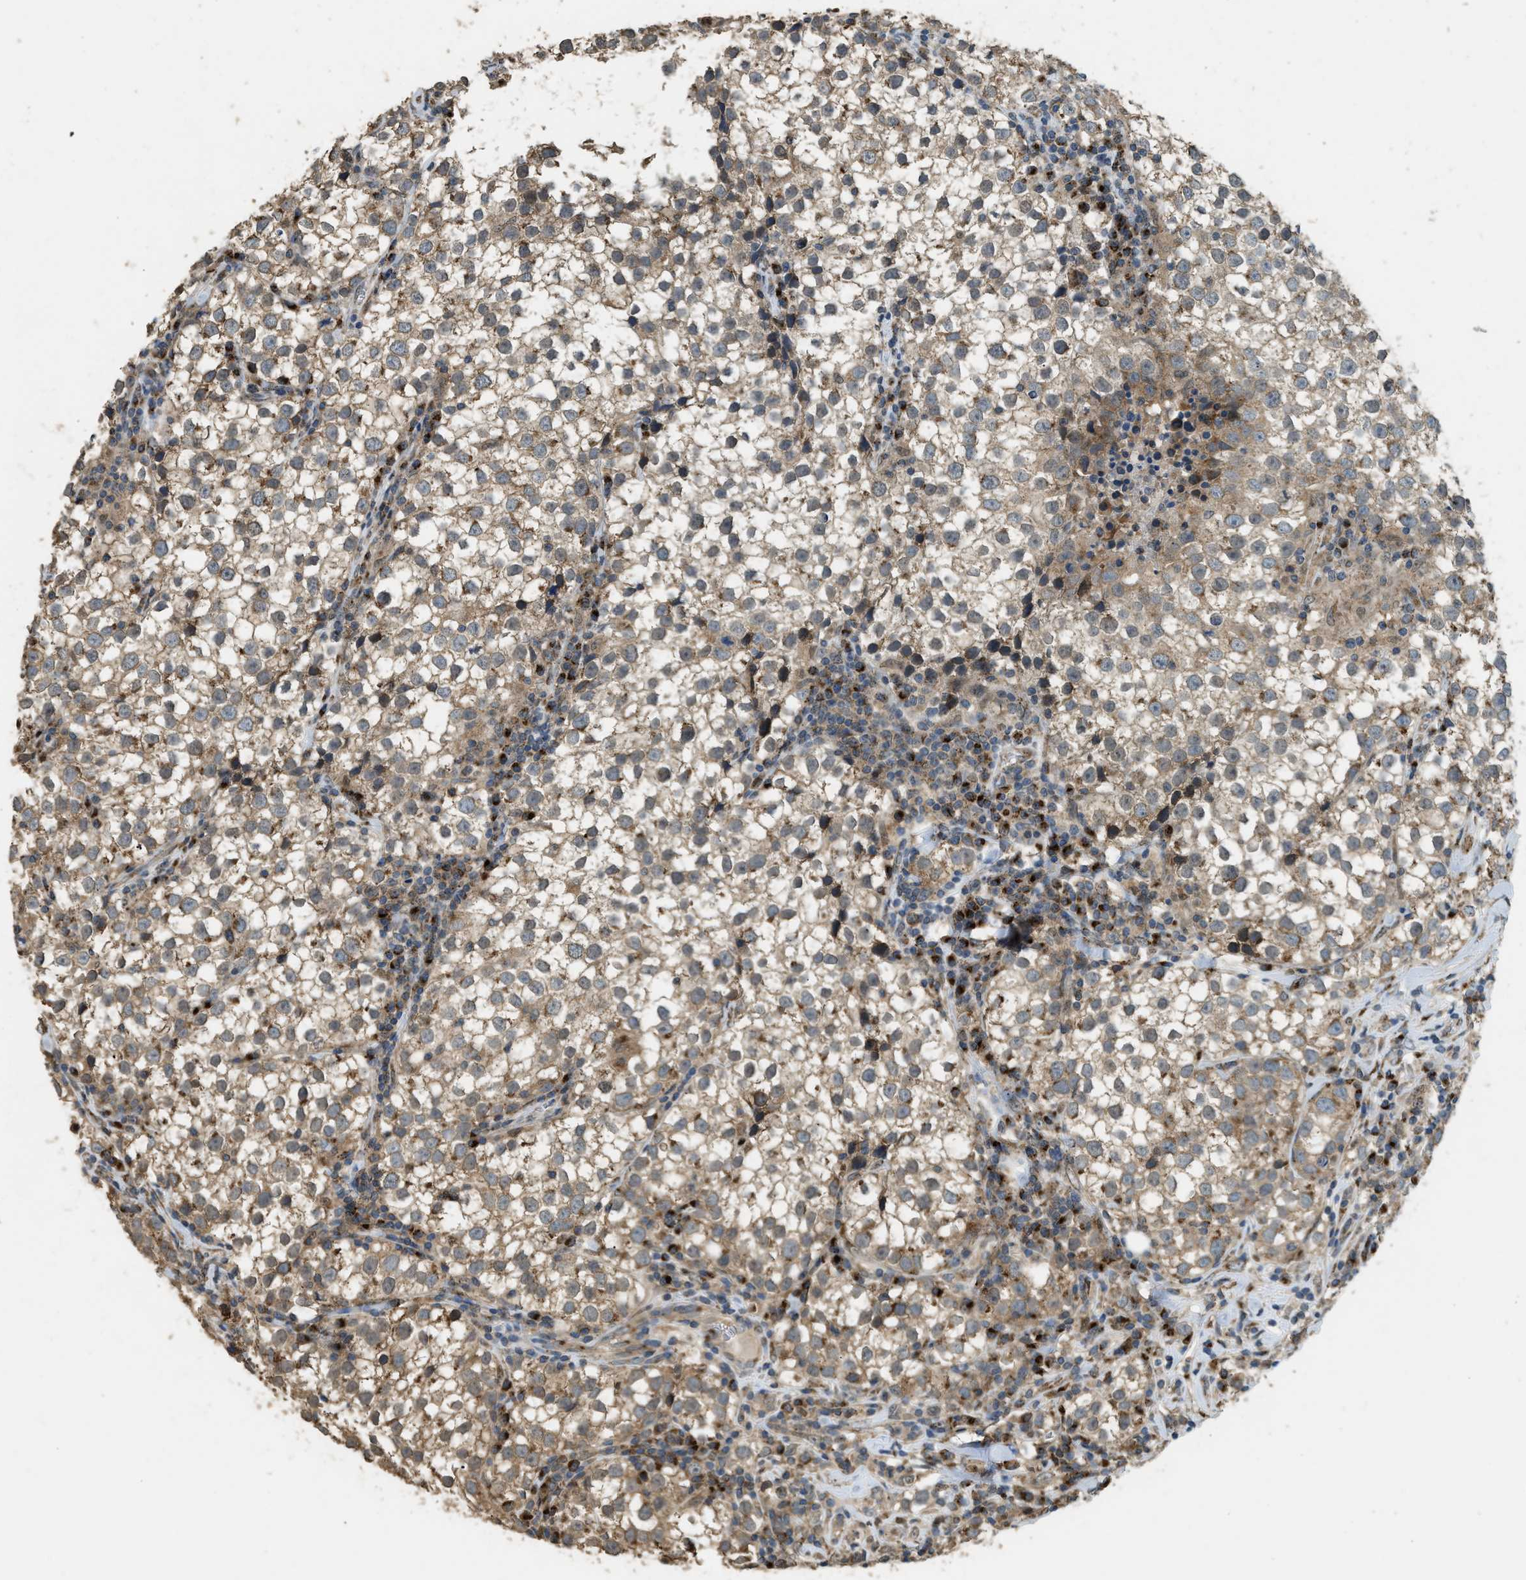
{"staining": {"intensity": "moderate", "quantity": ">75%", "location": "cytoplasmic/membranous"}, "tissue": "testis cancer", "cell_type": "Tumor cells", "image_type": "cancer", "snomed": [{"axis": "morphology", "description": "Seminoma, NOS"}, {"axis": "morphology", "description": "Carcinoma, Embryonal, NOS"}, {"axis": "topography", "description": "Testis"}], "caption": "Testis cancer tissue exhibits moderate cytoplasmic/membranous positivity in about >75% of tumor cells, visualized by immunohistochemistry. Nuclei are stained in blue.", "gene": "IPO7", "patient": {"sex": "male", "age": 36}}